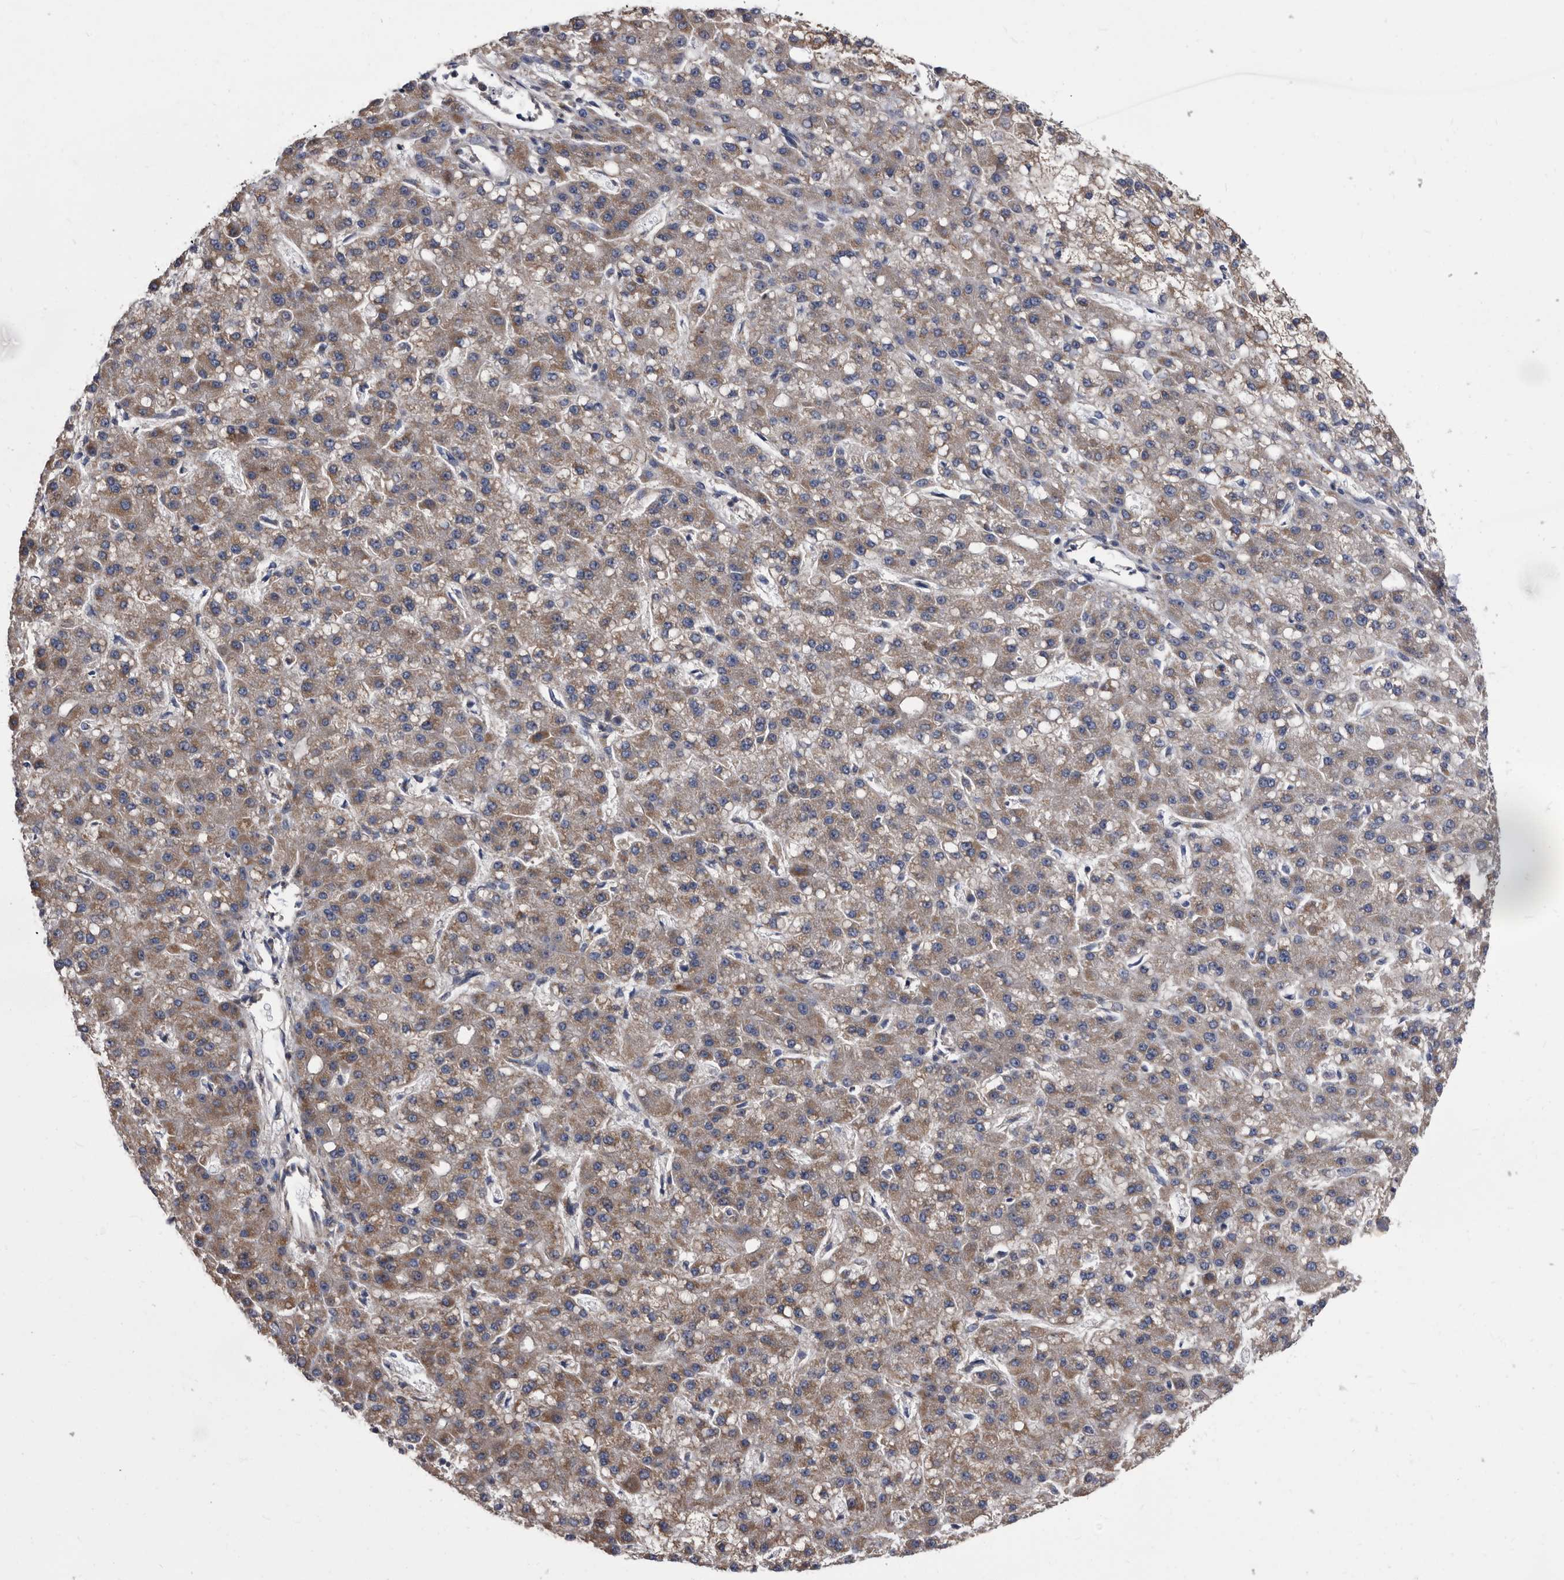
{"staining": {"intensity": "weak", "quantity": ">75%", "location": "cytoplasmic/membranous"}, "tissue": "liver cancer", "cell_type": "Tumor cells", "image_type": "cancer", "snomed": [{"axis": "morphology", "description": "Carcinoma, Hepatocellular, NOS"}, {"axis": "topography", "description": "Liver"}], "caption": "IHC photomicrograph of human hepatocellular carcinoma (liver) stained for a protein (brown), which exhibits low levels of weak cytoplasmic/membranous staining in approximately >75% of tumor cells.", "gene": "DTNBP1", "patient": {"sex": "male", "age": 67}}